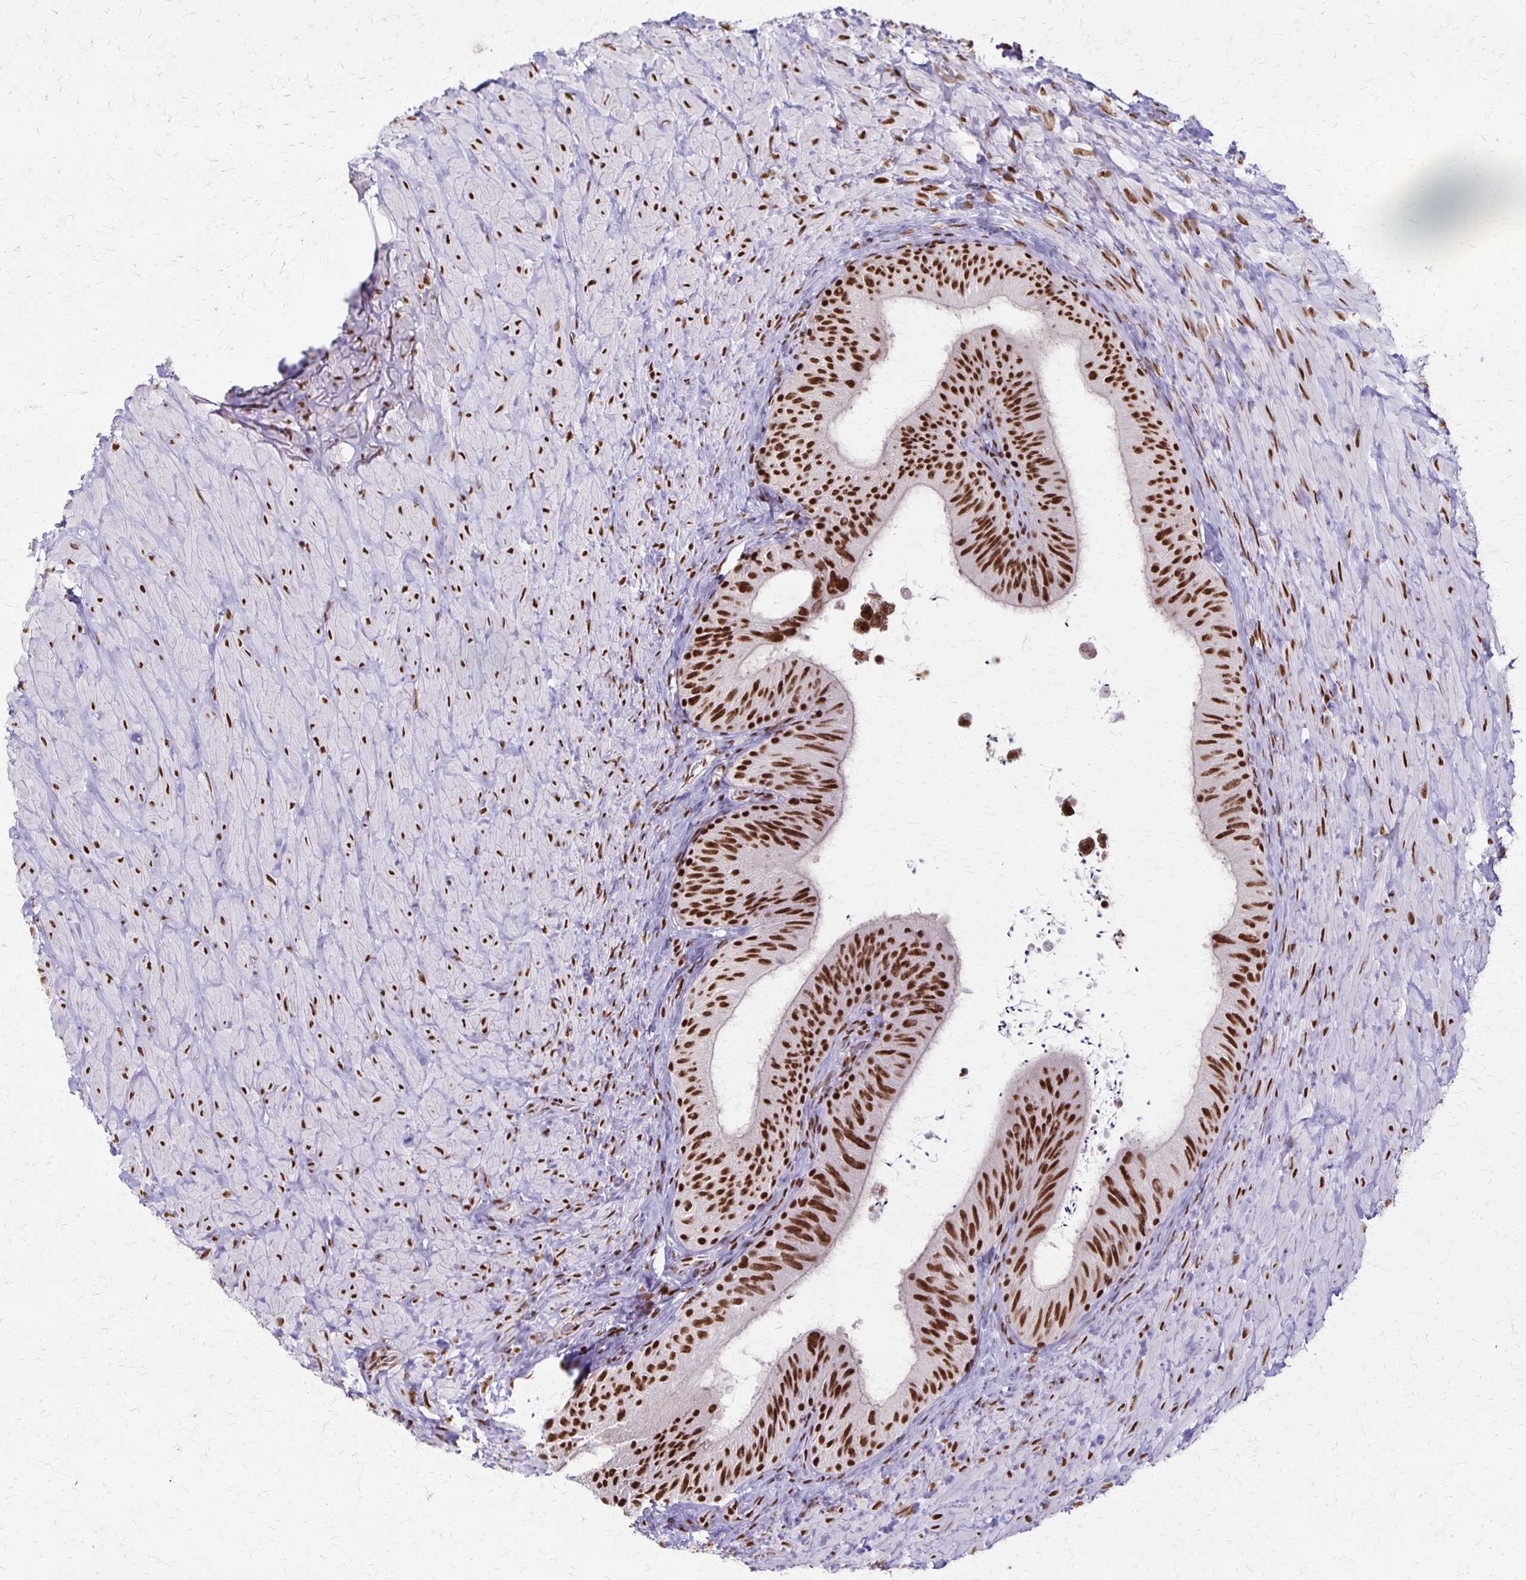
{"staining": {"intensity": "strong", "quantity": ">75%", "location": "nuclear"}, "tissue": "epididymis", "cell_type": "Glandular cells", "image_type": "normal", "snomed": [{"axis": "morphology", "description": "Normal tissue, NOS"}, {"axis": "topography", "description": "Epididymis, spermatic cord, NOS"}, {"axis": "topography", "description": "Epididymis"}], "caption": "The photomicrograph reveals a brown stain indicating the presence of a protein in the nuclear of glandular cells in epididymis.", "gene": "XRCC6", "patient": {"sex": "male", "age": 31}}